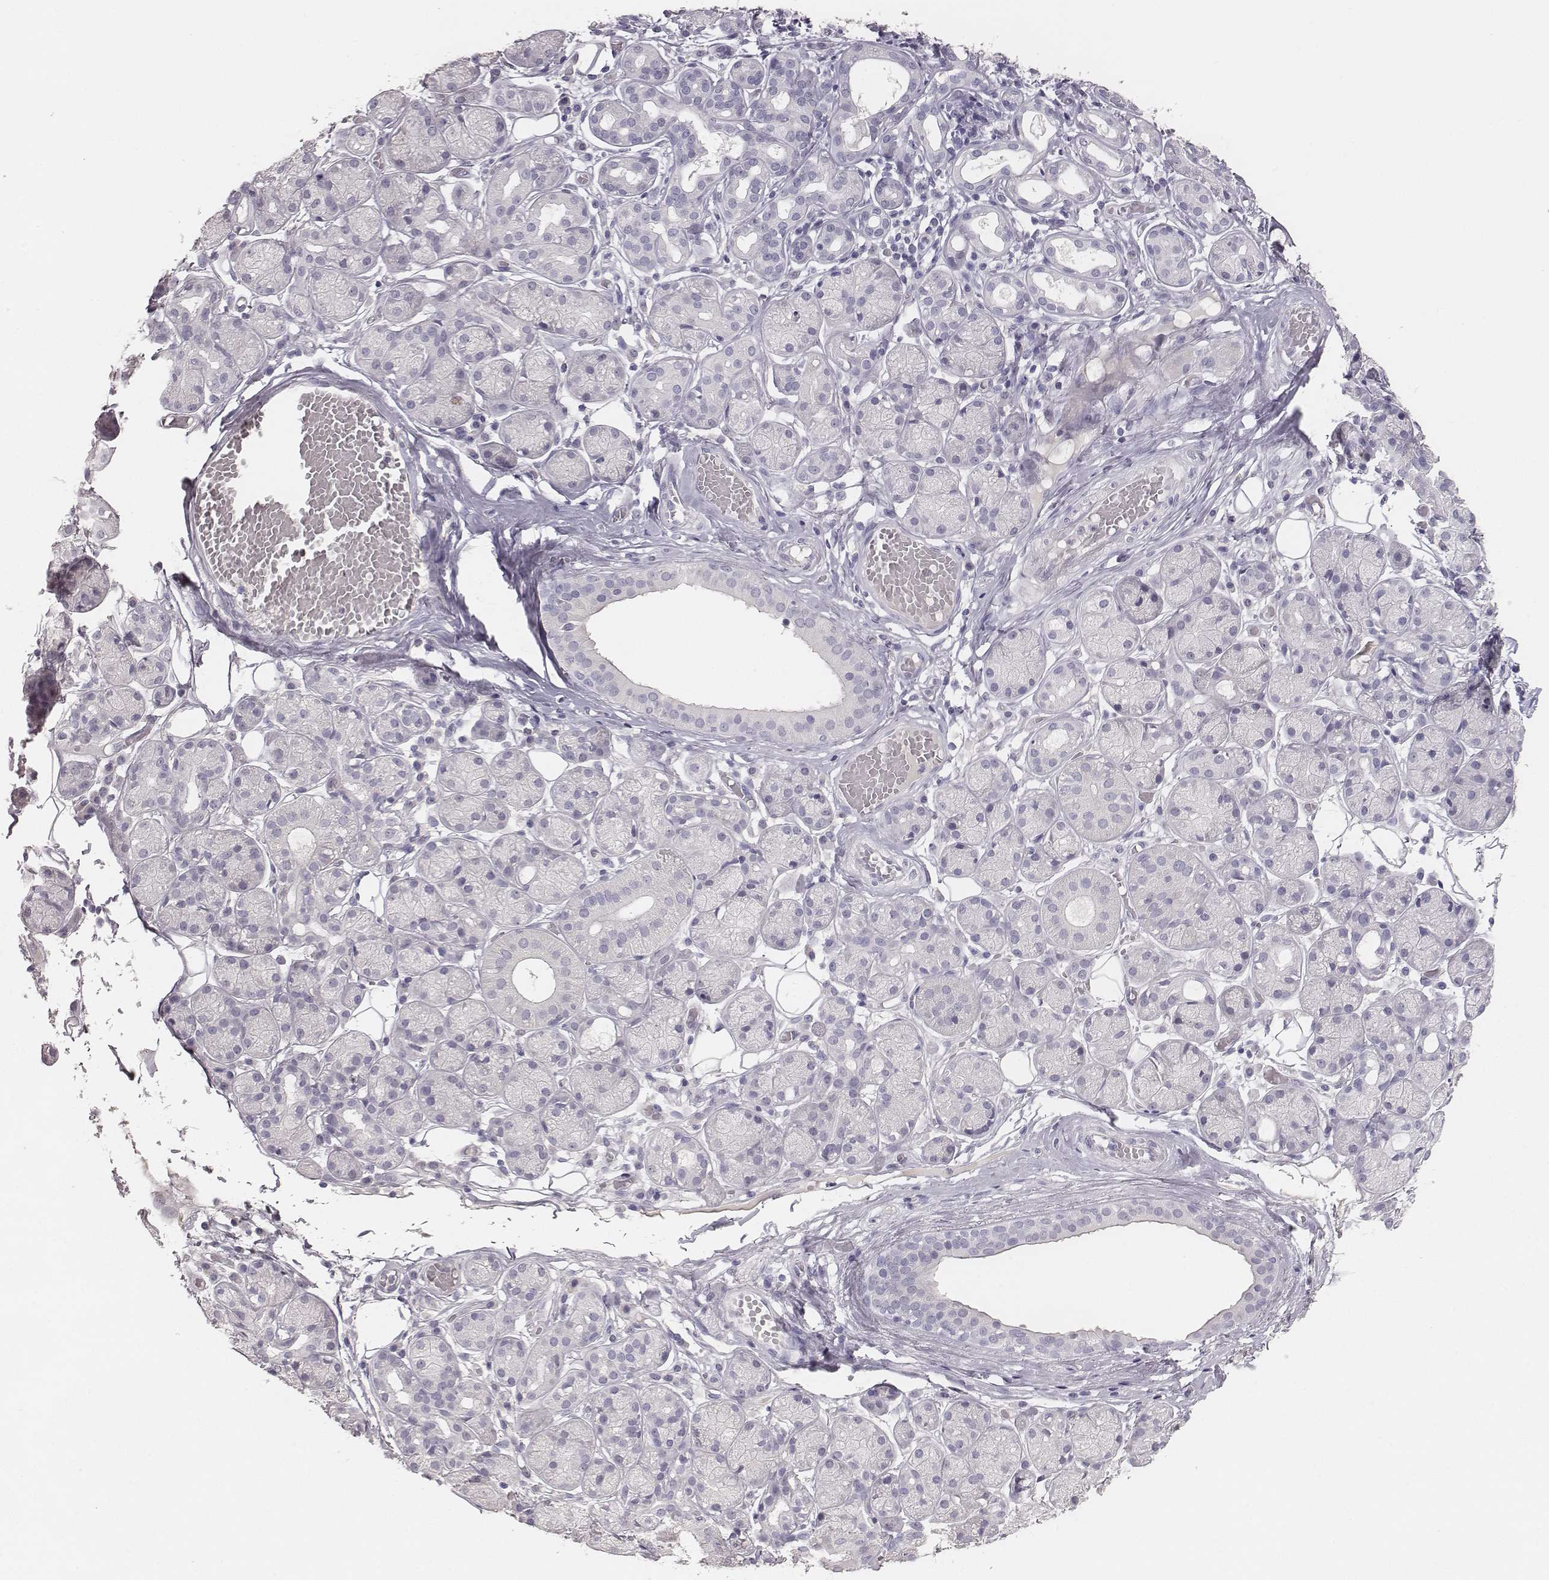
{"staining": {"intensity": "negative", "quantity": "none", "location": "none"}, "tissue": "salivary gland", "cell_type": "Glandular cells", "image_type": "normal", "snomed": [{"axis": "morphology", "description": "Normal tissue, NOS"}, {"axis": "topography", "description": "Salivary gland"}, {"axis": "topography", "description": "Peripheral nerve tissue"}], "caption": "This is a photomicrograph of immunohistochemistry (IHC) staining of benign salivary gland, which shows no positivity in glandular cells.", "gene": "MYH6", "patient": {"sex": "male", "age": 71}}